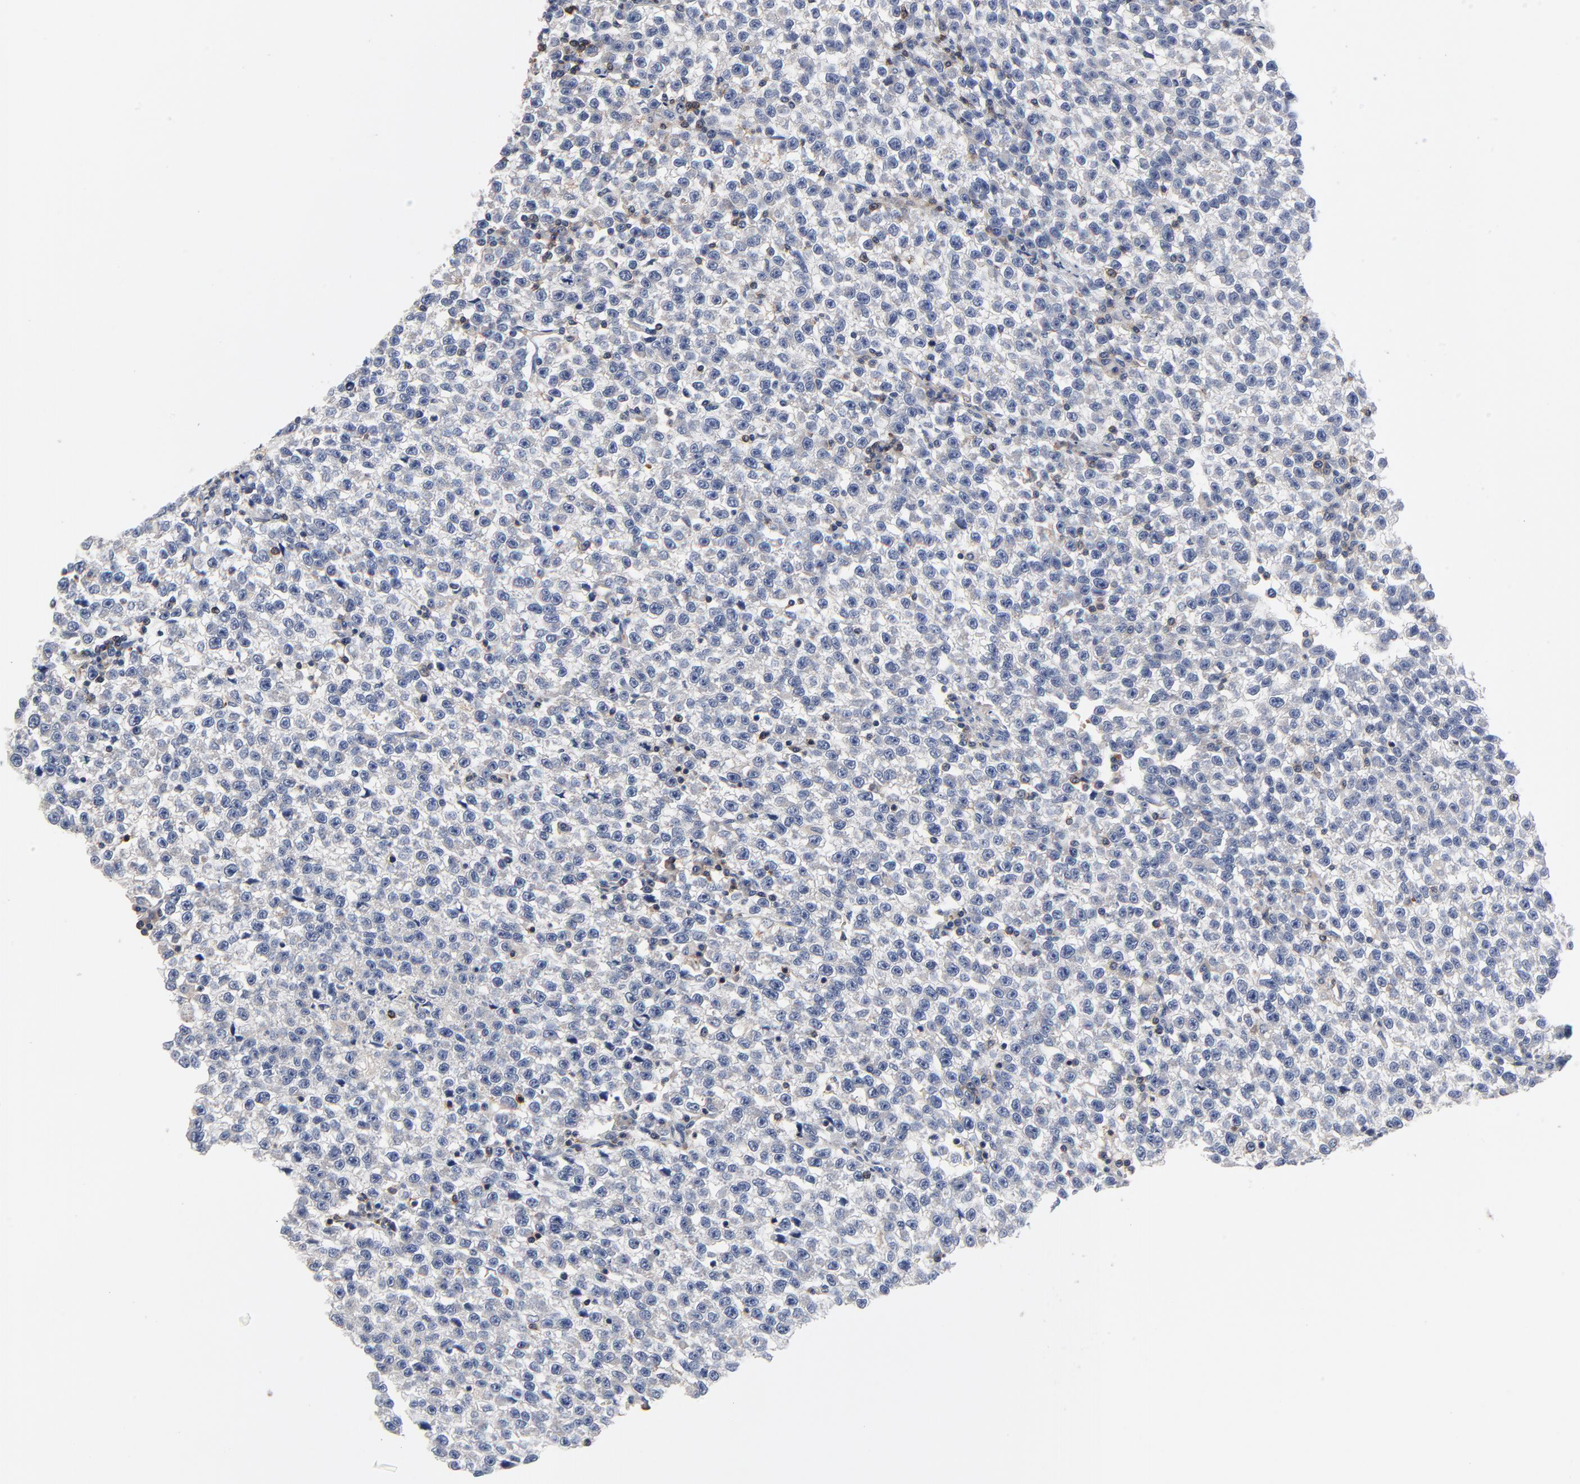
{"staining": {"intensity": "negative", "quantity": "none", "location": "none"}, "tissue": "testis cancer", "cell_type": "Tumor cells", "image_type": "cancer", "snomed": [{"axis": "morphology", "description": "Seminoma, NOS"}, {"axis": "topography", "description": "Testis"}], "caption": "Tumor cells show no significant protein positivity in seminoma (testis).", "gene": "SKAP1", "patient": {"sex": "male", "age": 35}}